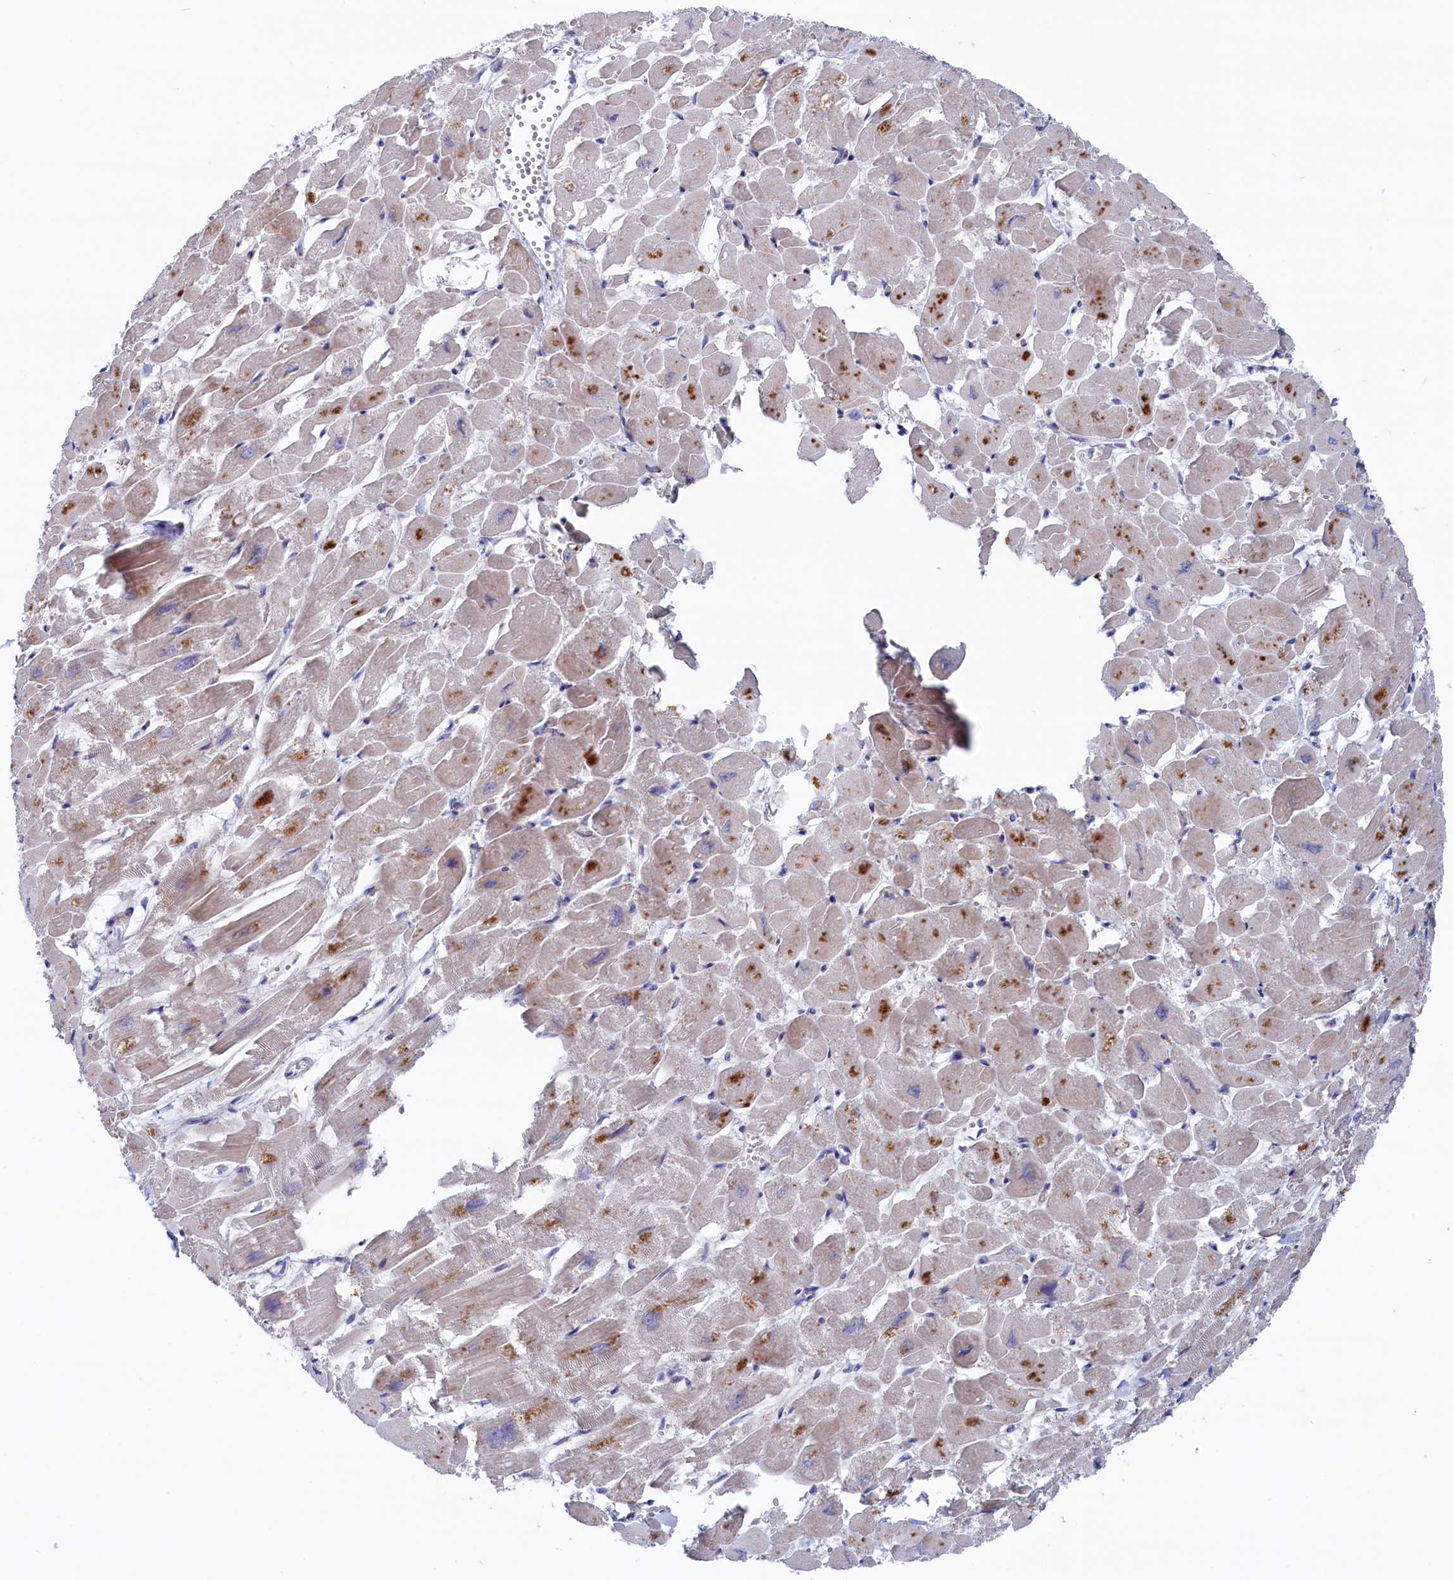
{"staining": {"intensity": "moderate", "quantity": "25%-75%", "location": "cytoplasmic/membranous"}, "tissue": "heart muscle", "cell_type": "Cardiomyocytes", "image_type": "normal", "snomed": [{"axis": "morphology", "description": "Normal tissue, NOS"}, {"axis": "topography", "description": "Heart"}], "caption": "Approximately 25%-75% of cardiomyocytes in benign heart muscle exhibit moderate cytoplasmic/membranous protein positivity as visualized by brown immunohistochemical staining.", "gene": "NUDT7", "patient": {"sex": "male", "age": 54}}